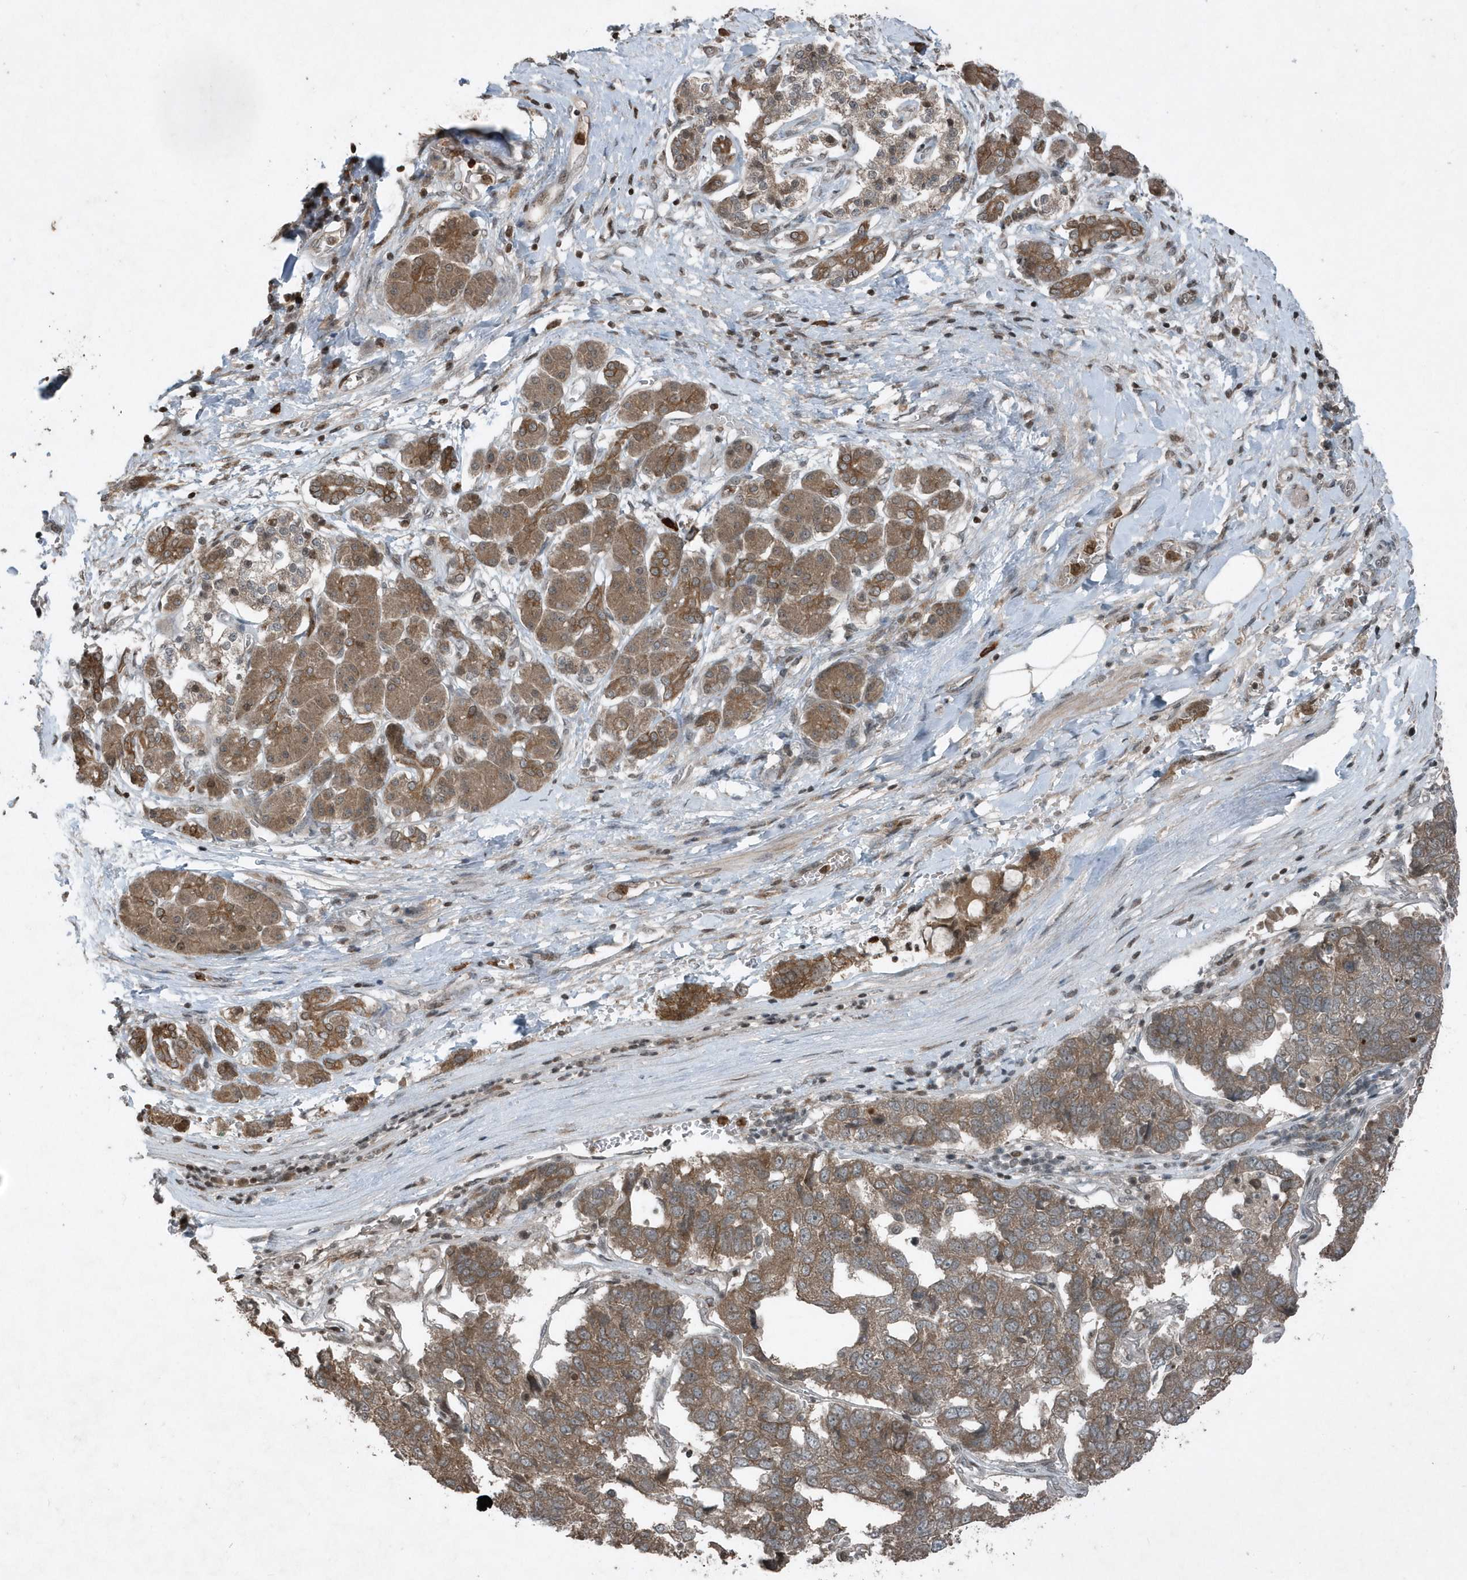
{"staining": {"intensity": "moderate", "quantity": ">75%", "location": "cytoplasmic/membranous"}, "tissue": "pancreatic cancer", "cell_type": "Tumor cells", "image_type": "cancer", "snomed": [{"axis": "morphology", "description": "Adenocarcinoma, NOS"}, {"axis": "topography", "description": "Pancreas"}], "caption": "Adenocarcinoma (pancreatic) stained with a brown dye exhibits moderate cytoplasmic/membranous positive staining in about >75% of tumor cells.", "gene": "EIF2B1", "patient": {"sex": "female", "age": 61}}